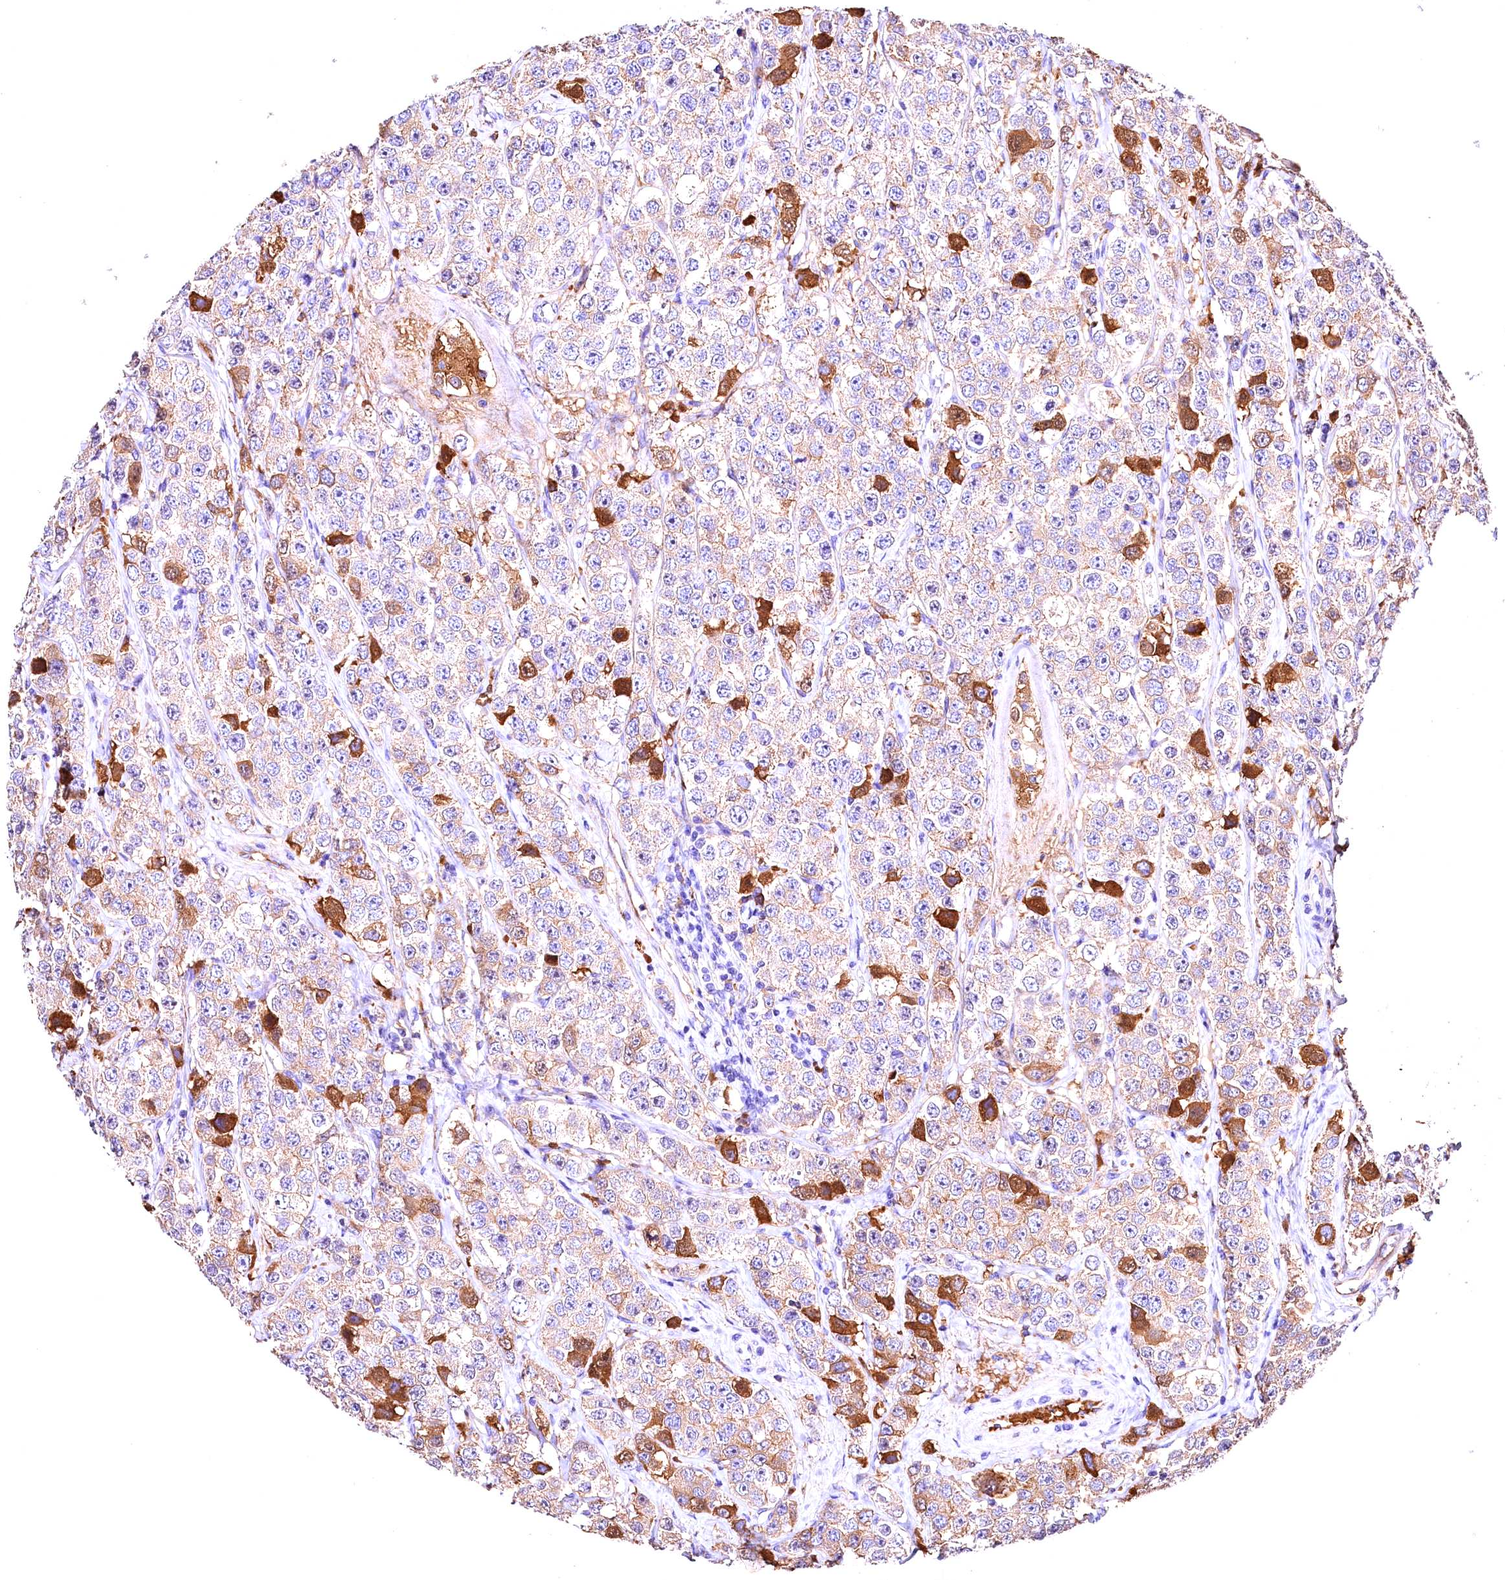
{"staining": {"intensity": "strong", "quantity": "<25%", "location": "cytoplasmic/membranous"}, "tissue": "testis cancer", "cell_type": "Tumor cells", "image_type": "cancer", "snomed": [{"axis": "morphology", "description": "Seminoma, NOS"}, {"axis": "topography", "description": "Testis"}], "caption": "Immunohistochemical staining of seminoma (testis) demonstrates strong cytoplasmic/membranous protein positivity in approximately <25% of tumor cells.", "gene": "ARMC6", "patient": {"sex": "male", "age": 28}}